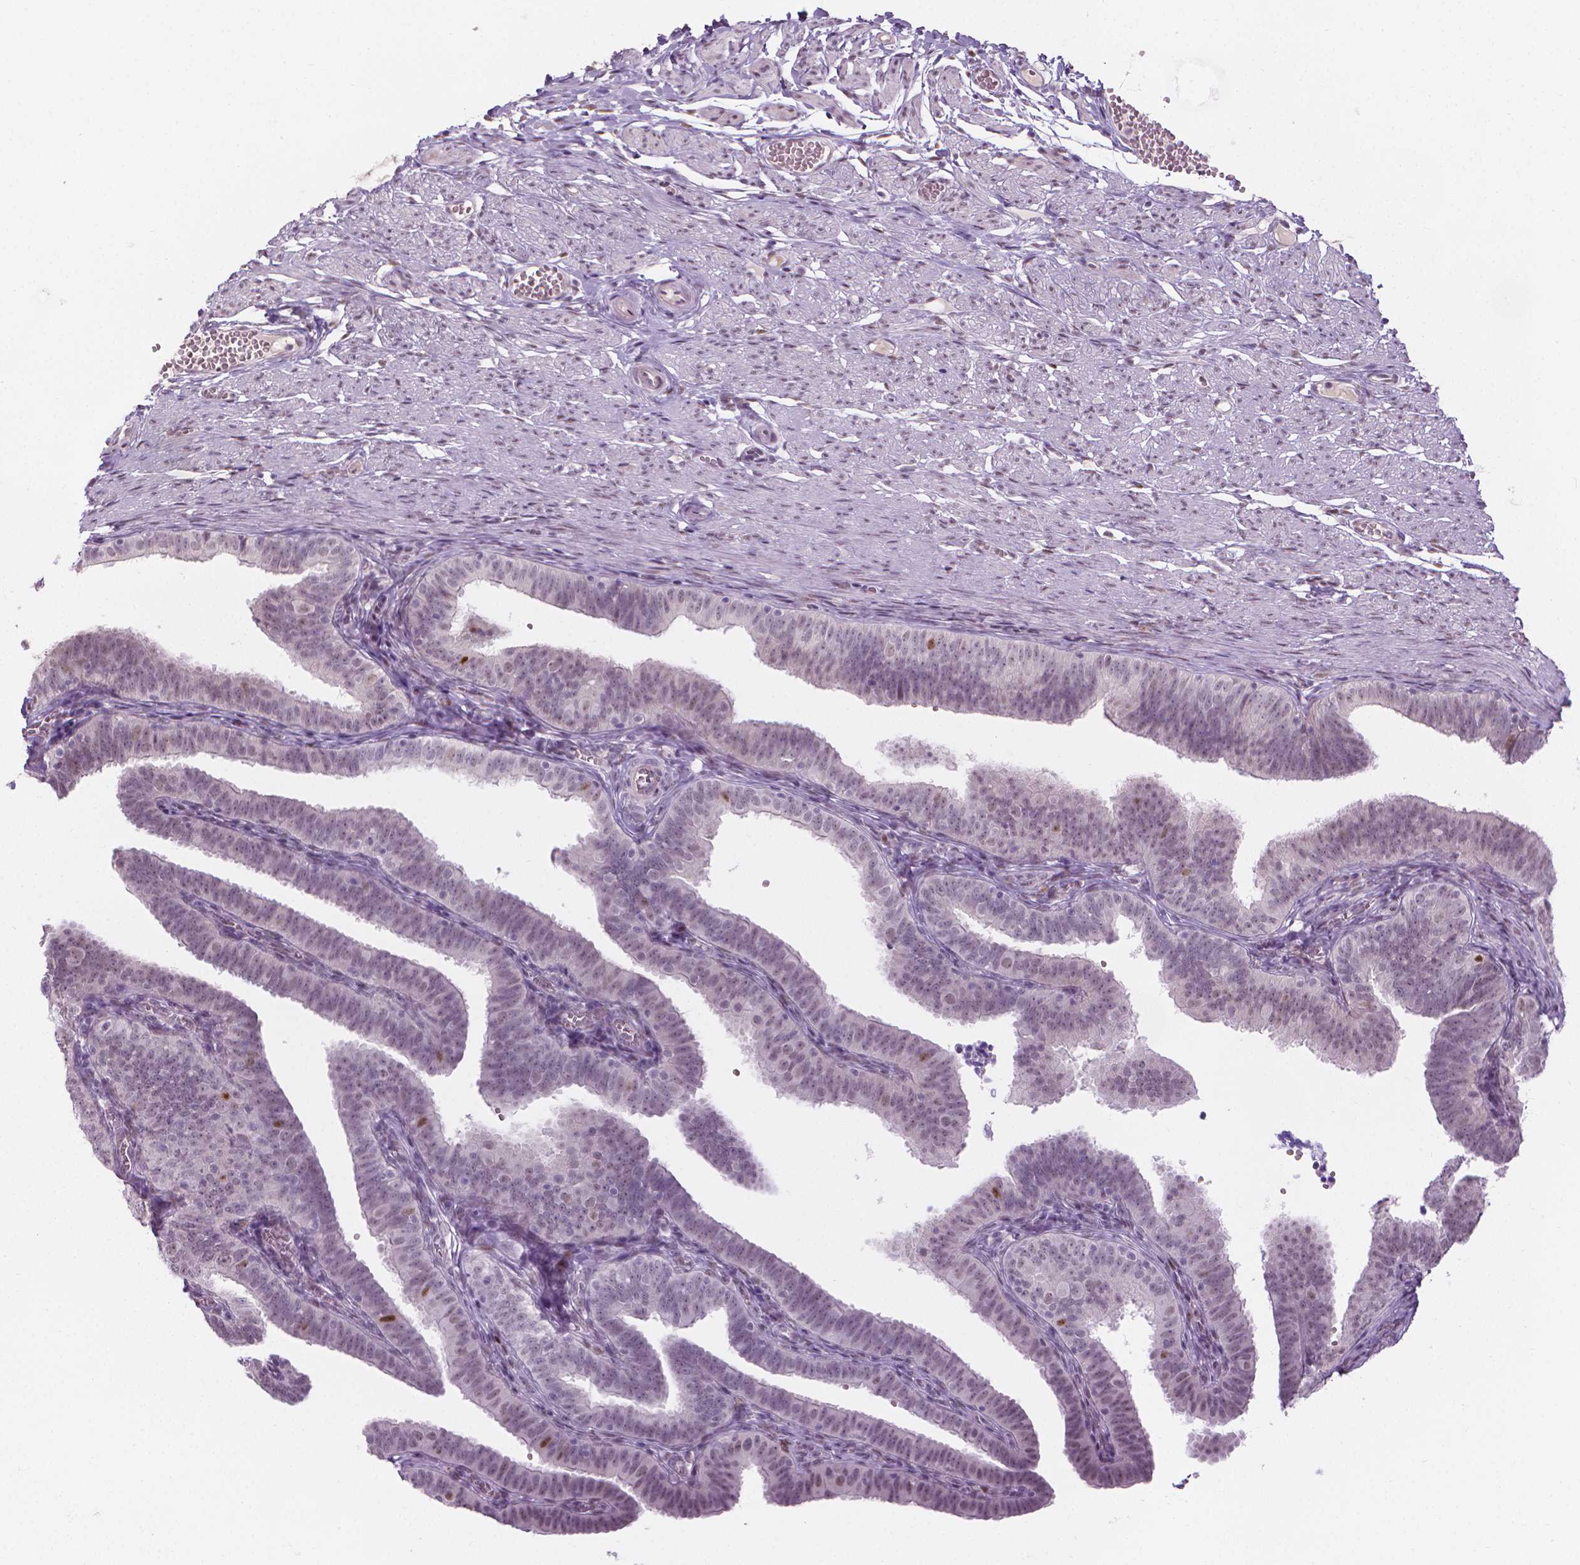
{"staining": {"intensity": "weak", "quantity": "<25%", "location": "nuclear"}, "tissue": "fallopian tube", "cell_type": "Glandular cells", "image_type": "normal", "snomed": [{"axis": "morphology", "description": "Normal tissue, NOS"}, {"axis": "topography", "description": "Fallopian tube"}], "caption": "This histopathology image is of benign fallopian tube stained with immunohistochemistry to label a protein in brown with the nuclei are counter-stained blue. There is no expression in glandular cells. The staining is performed using DAB (3,3'-diaminobenzidine) brown chromogen with nuclei counter-stained in using hematoxylin.", "gene": "CDKN1C", "patient": {"sex": "female", "age": 25}}